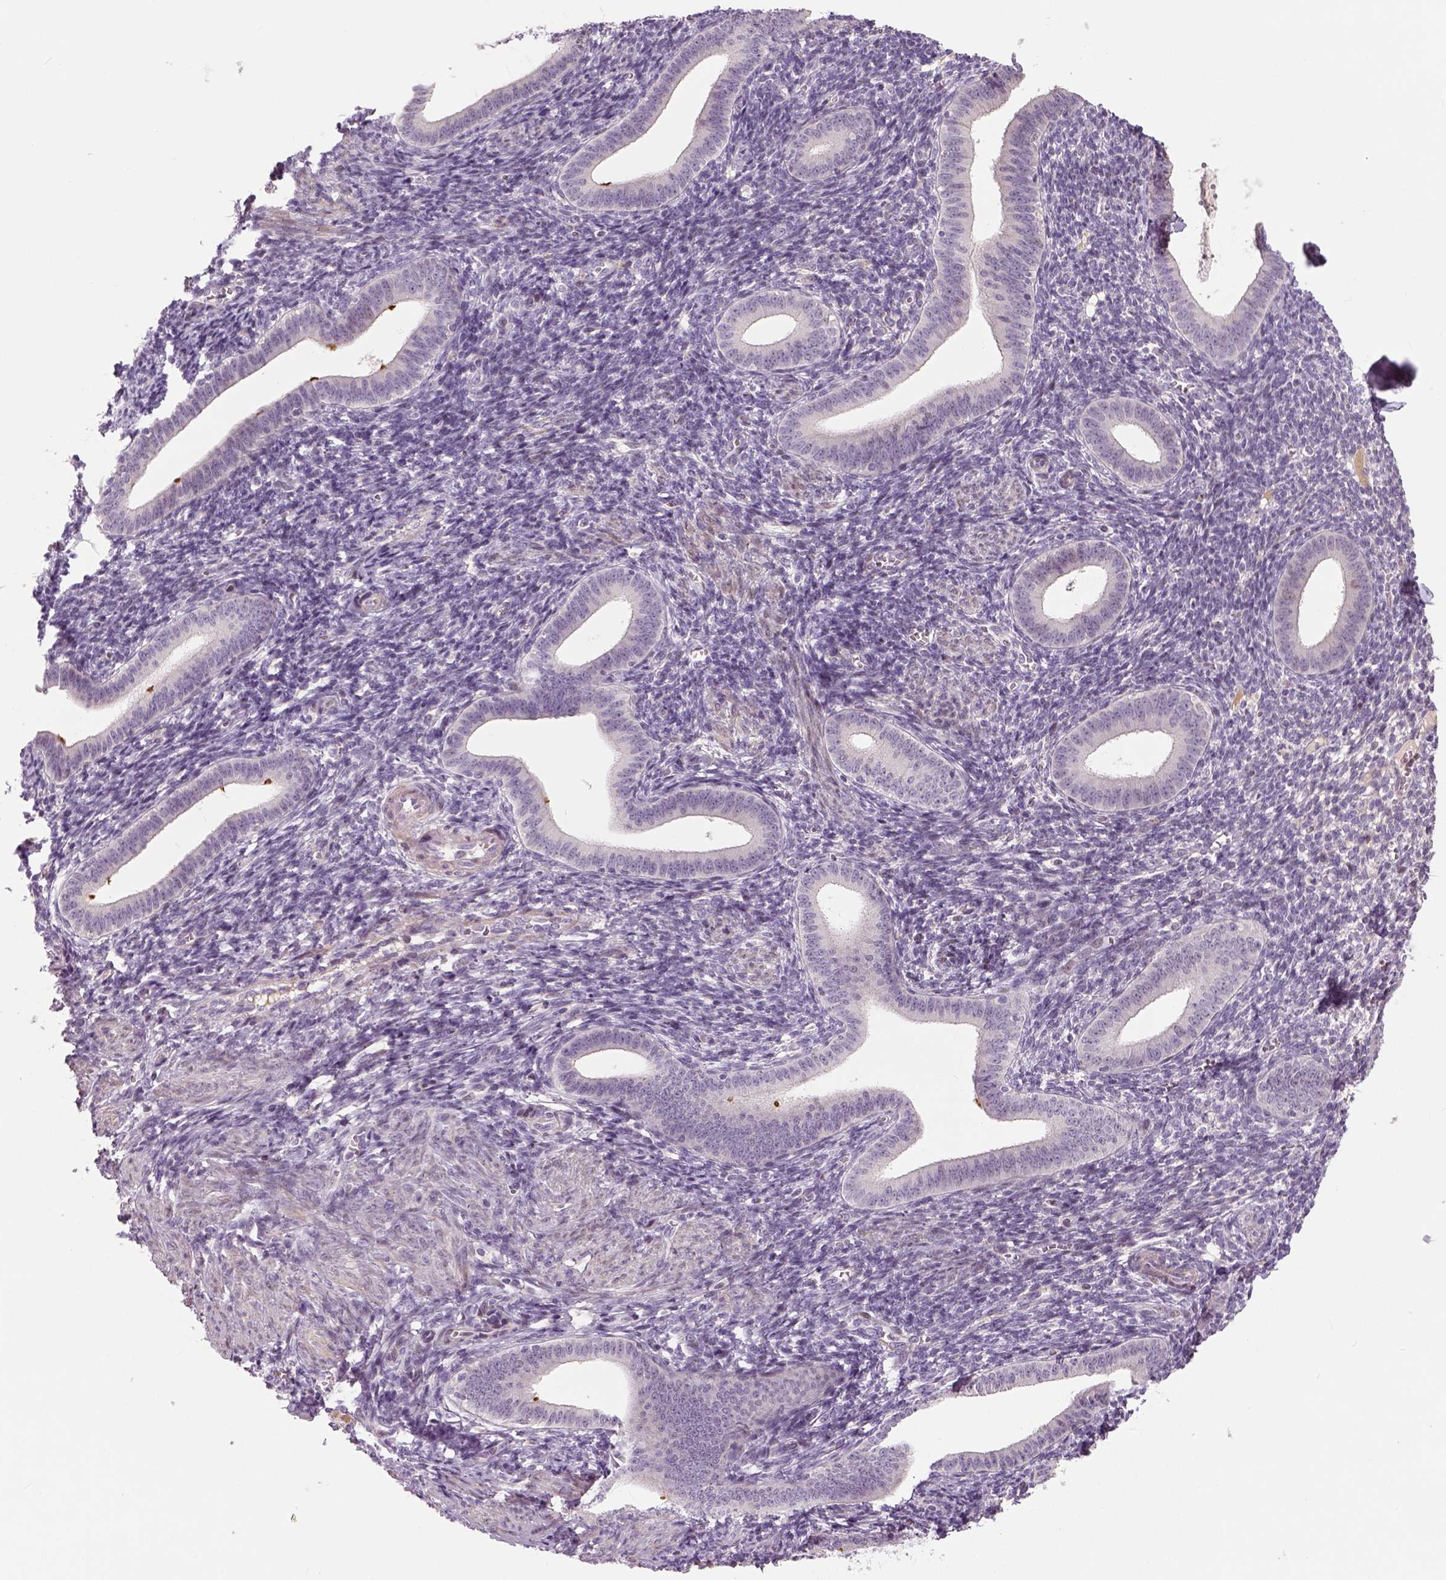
{"staining": {"intensity": "negative", "quantity": "none", "location": "none"}, "tissue": "endometrium", "cell_type": "Cells in endometrial stroma", "image_type": "normal", "snomed": [{"axis": "morphology", "description": "Normal tissue, NOS"}, {"axis": "topography", "description": "Endometrium"}], "caption": "Immunohistochemistry (IHC) micrograph of unremarkable endometrium: endometrium stained with DAB (3,3'-diaminobenzidine) shows no significant protein expression in cells in endometrial stroma.", "gene": "NECAB1", "patient": {"sex": "female", "age": 25}}